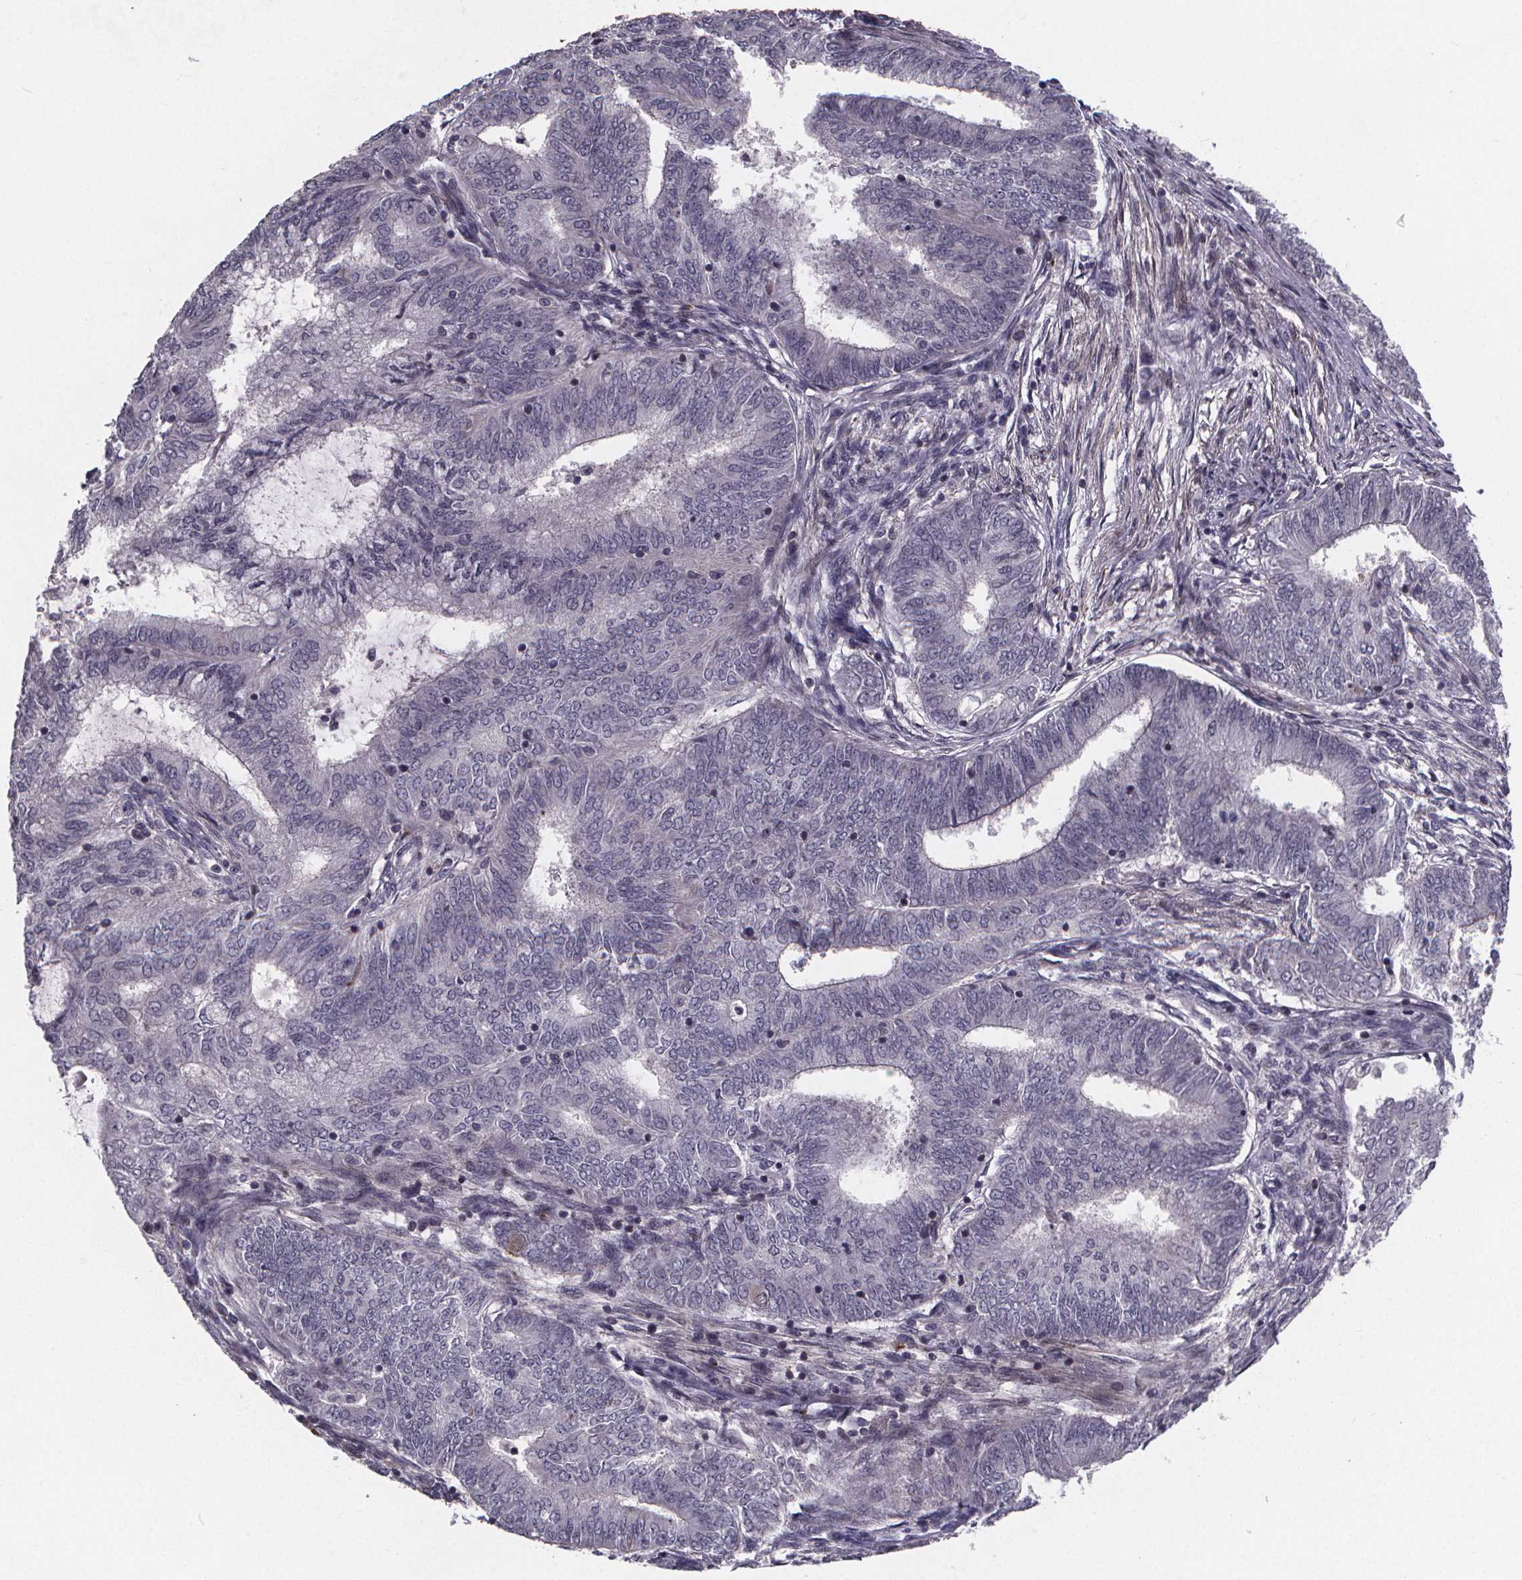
{"staining": {"intensity": "negative", "quantity": "none", "location": "none"}, "tissue": "endometrial cancer", "cell_type": "Tumor cells", "image_type": "cancer", "snomed": [{"axis": "morphology", "description": "Adenocarcinoma, NOS"}, {"axis": "topography", "description": "Endometrium"}], "caption": "An image of endometrial adenocarcinoma stained for a protein demonstrates no brown staining in tumor cells.", "gene": "FBXW2", "patient": {"sex": "female", "age": 62}}